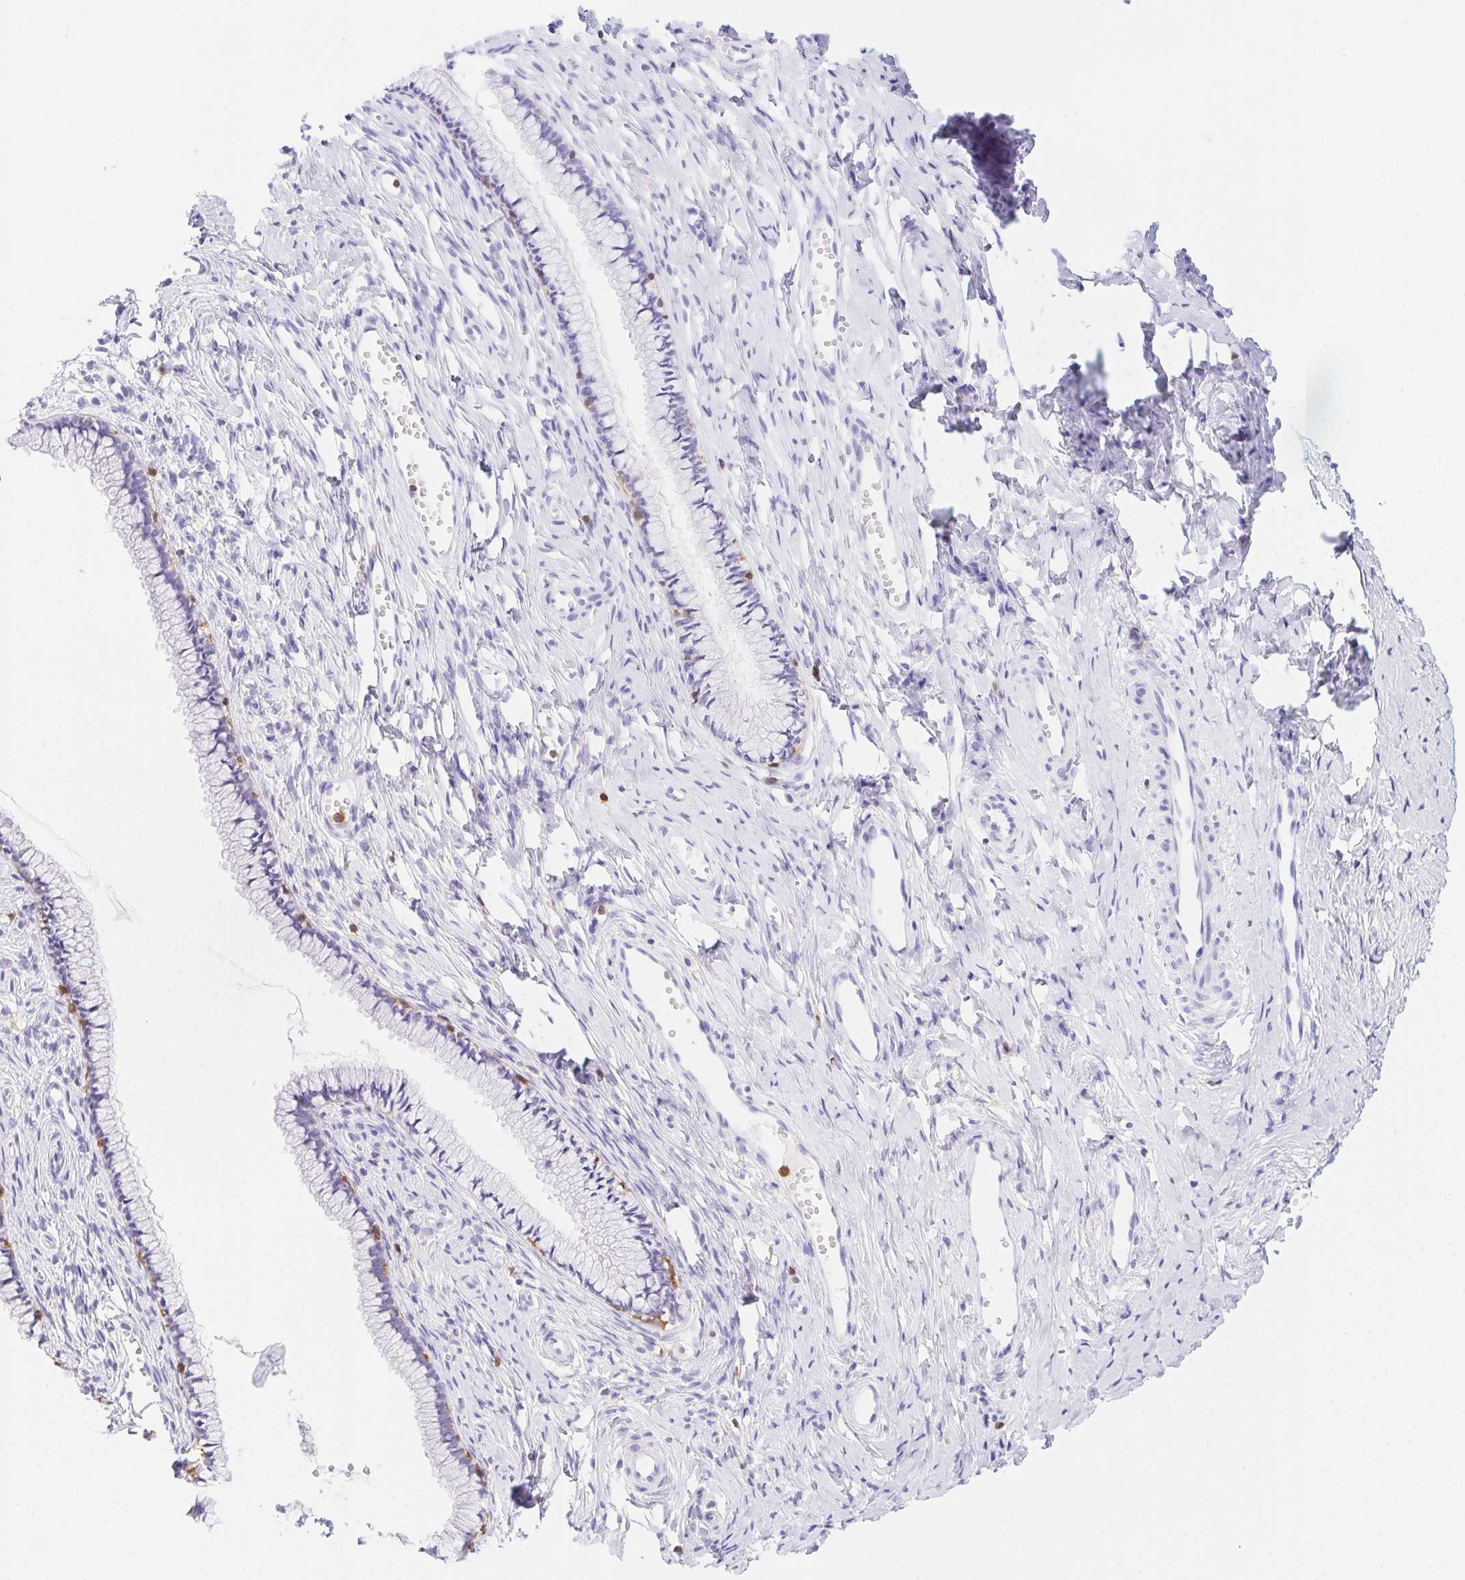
{"staining": {"intensity": "negative", "quantity": "none", "location": "none"}, "tissue": "cervix", "cell_type": "Glandular cells", "image_type": "normal", "snomed": [{"axis": "morphology", "description": "Normal tissue, NOS"}, {"axis": "topography", "description": "Cervix"}], "caption": "Histopathology image shows no protein positivity in glandular cells of benign cervix.", "gene": "APBB1IP", "patient": {"sex": "female", "age": 40}}